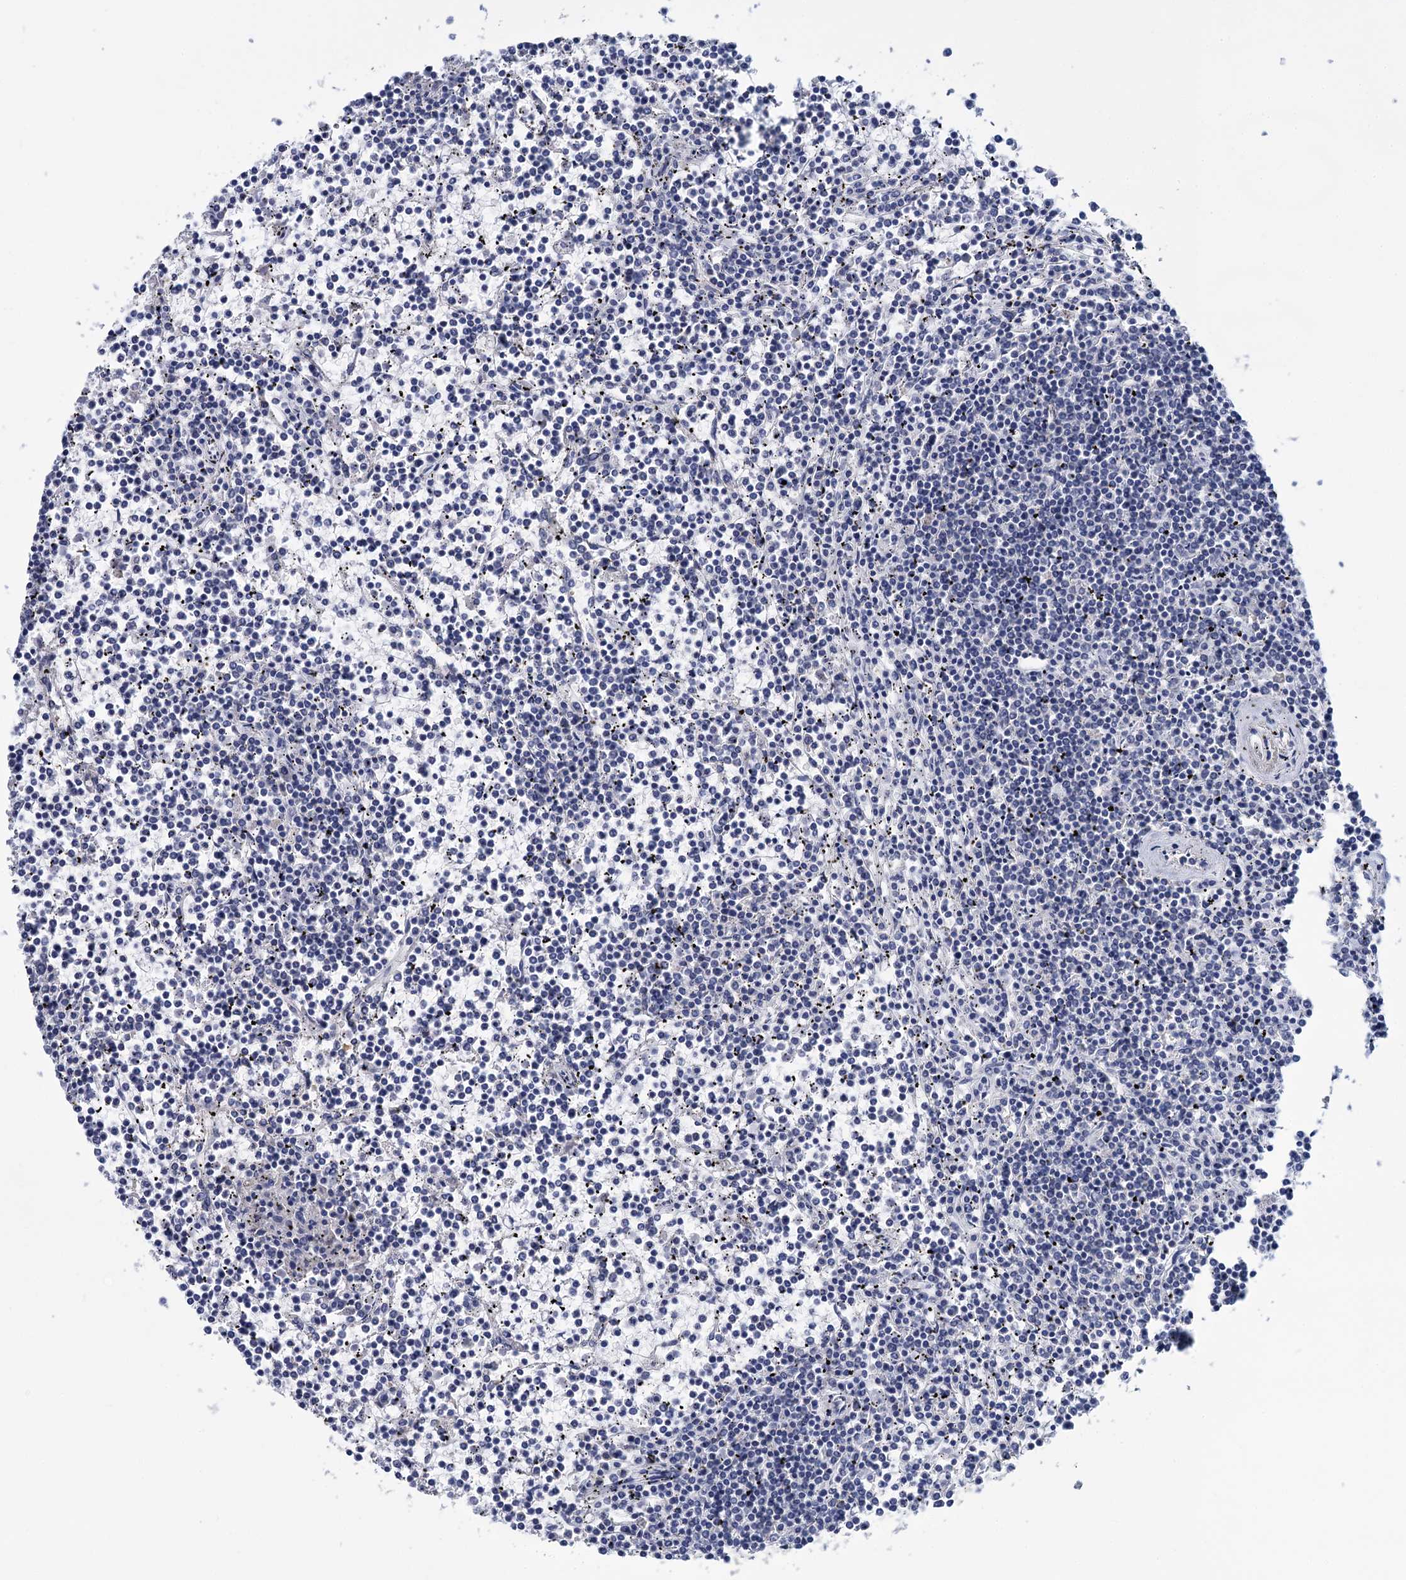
{"staining": {"intensity": "negative", "quantity": "none", "location": "none"}, "tissue": "lymphoma", "cell_type": "Tumor cells", "image_type": "cancer", "snomed": [{"axis": "morphology", "description": "Malignant lymphoma, non-Hodgkin's type, Low grade"}, {"axis": "topography", "description": "Spleen"}], "caption": "Protein analysis of lymphoma shows no significant staining in tumor cells. The staining is performed using DAB brown chromogen with nuclei counter-stained in using hematoxylin.", "gene": "GSTM2", "patient": {"sex": "female", "age": 19}}